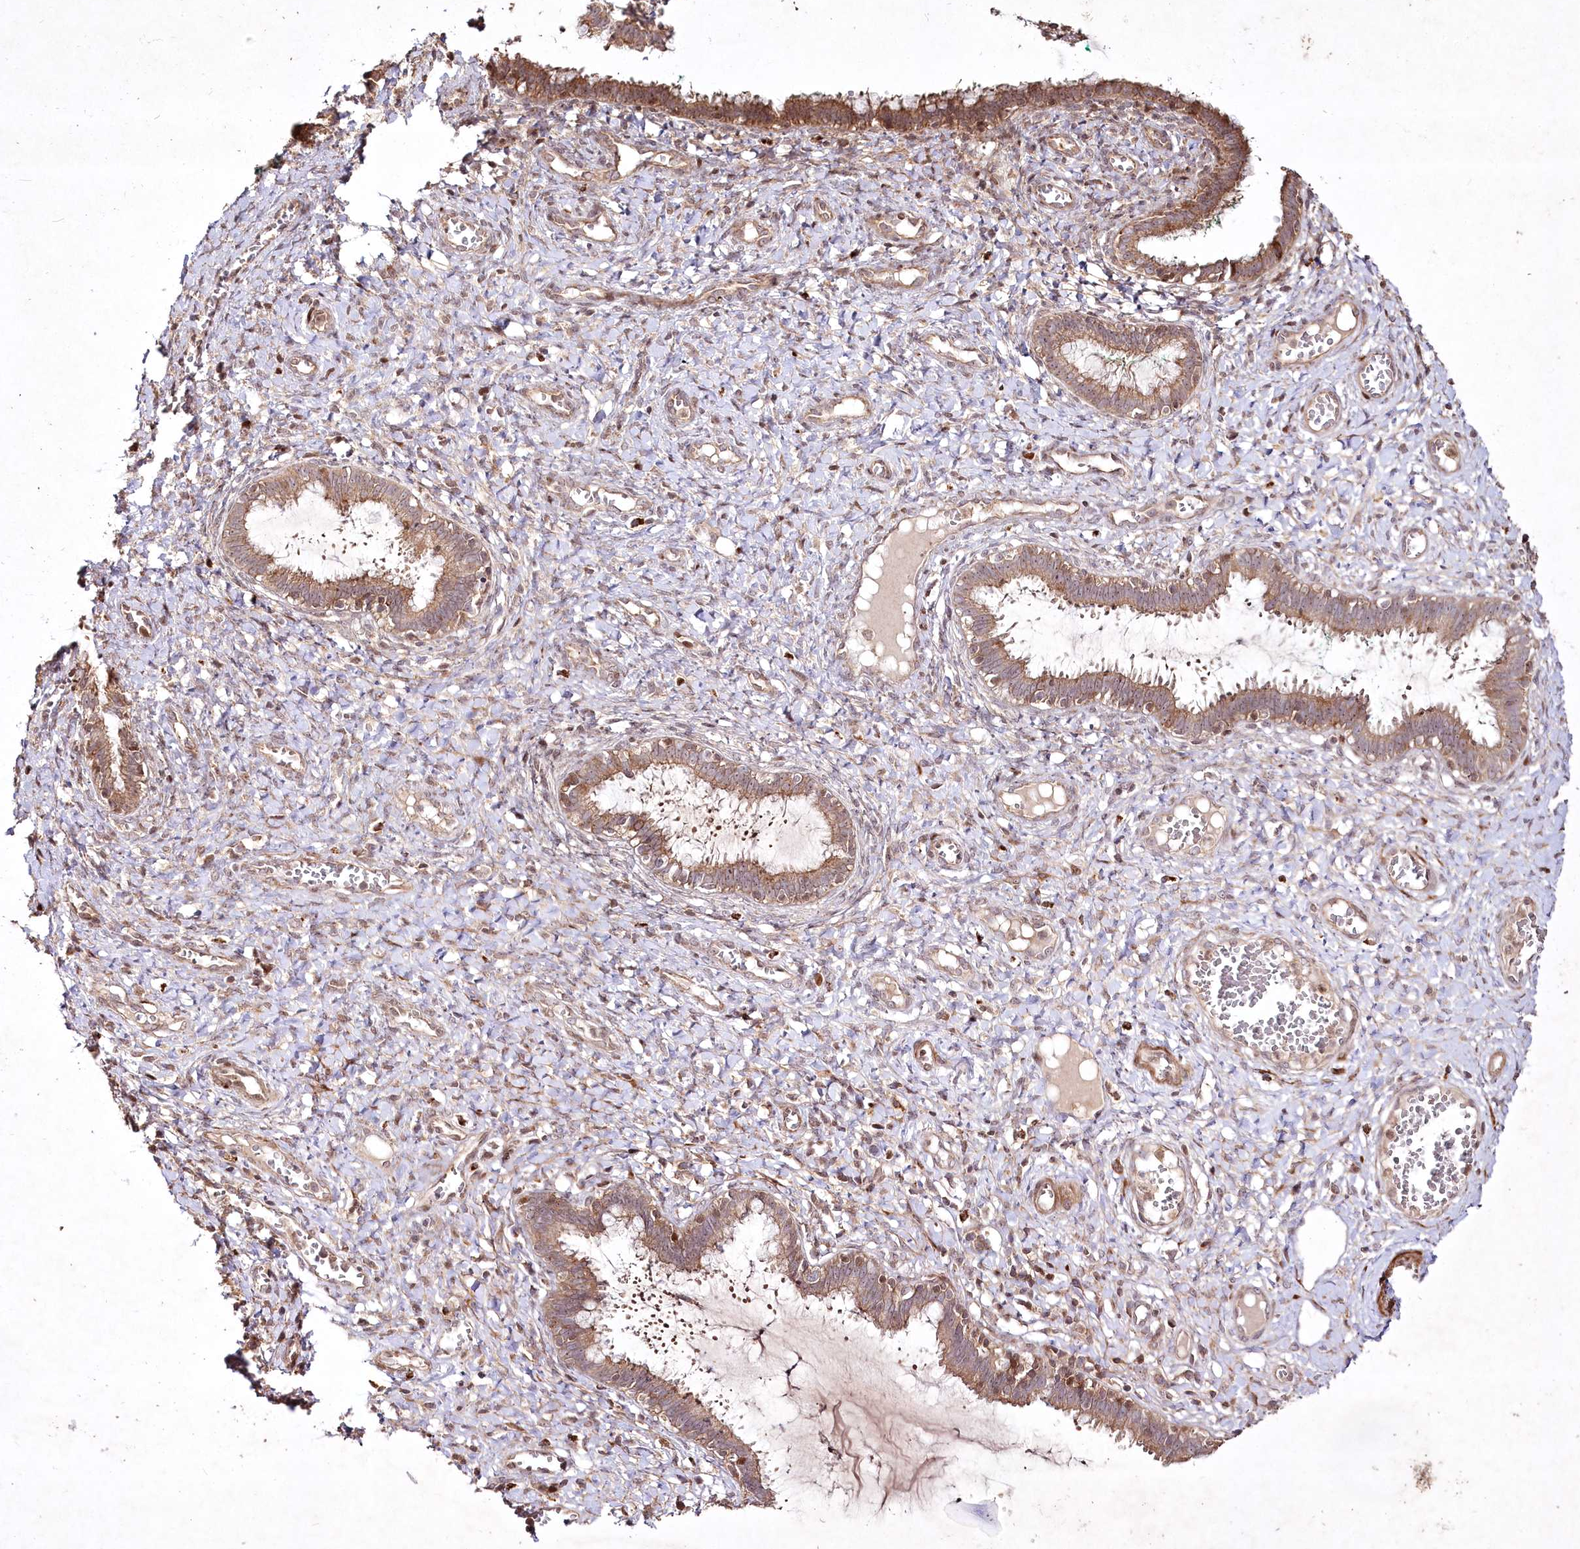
{"staining": {"intensity": "moderate", "quantity": ">75%", "location": "cytoplasmic/membranous,nuclear"}, "tissue": "cervix", "cell_type": "Glandular cells", "image_type": "normal", "snomed": [{"axis": "morphology", "description": "Normal tissue, NOS"}, {"axis": "morphology", "description": "Adenocarcinoma, NOS"}, {"axis": "topography", "description": "Cervix"}], "caption": "Brown immunohistochemical staining in normal human cervix demonstrates moderate cytoplasmic/membranous,nuclear staining in approximately >75% of glandular cells. The staining was performed using DAB to visualize the protein expression in brown, while the nuclei were stained in blue with hematoxylin (Magnification: 20x).", "gene": "PSTK", "patient": {"sex": "female", "age": 29}}